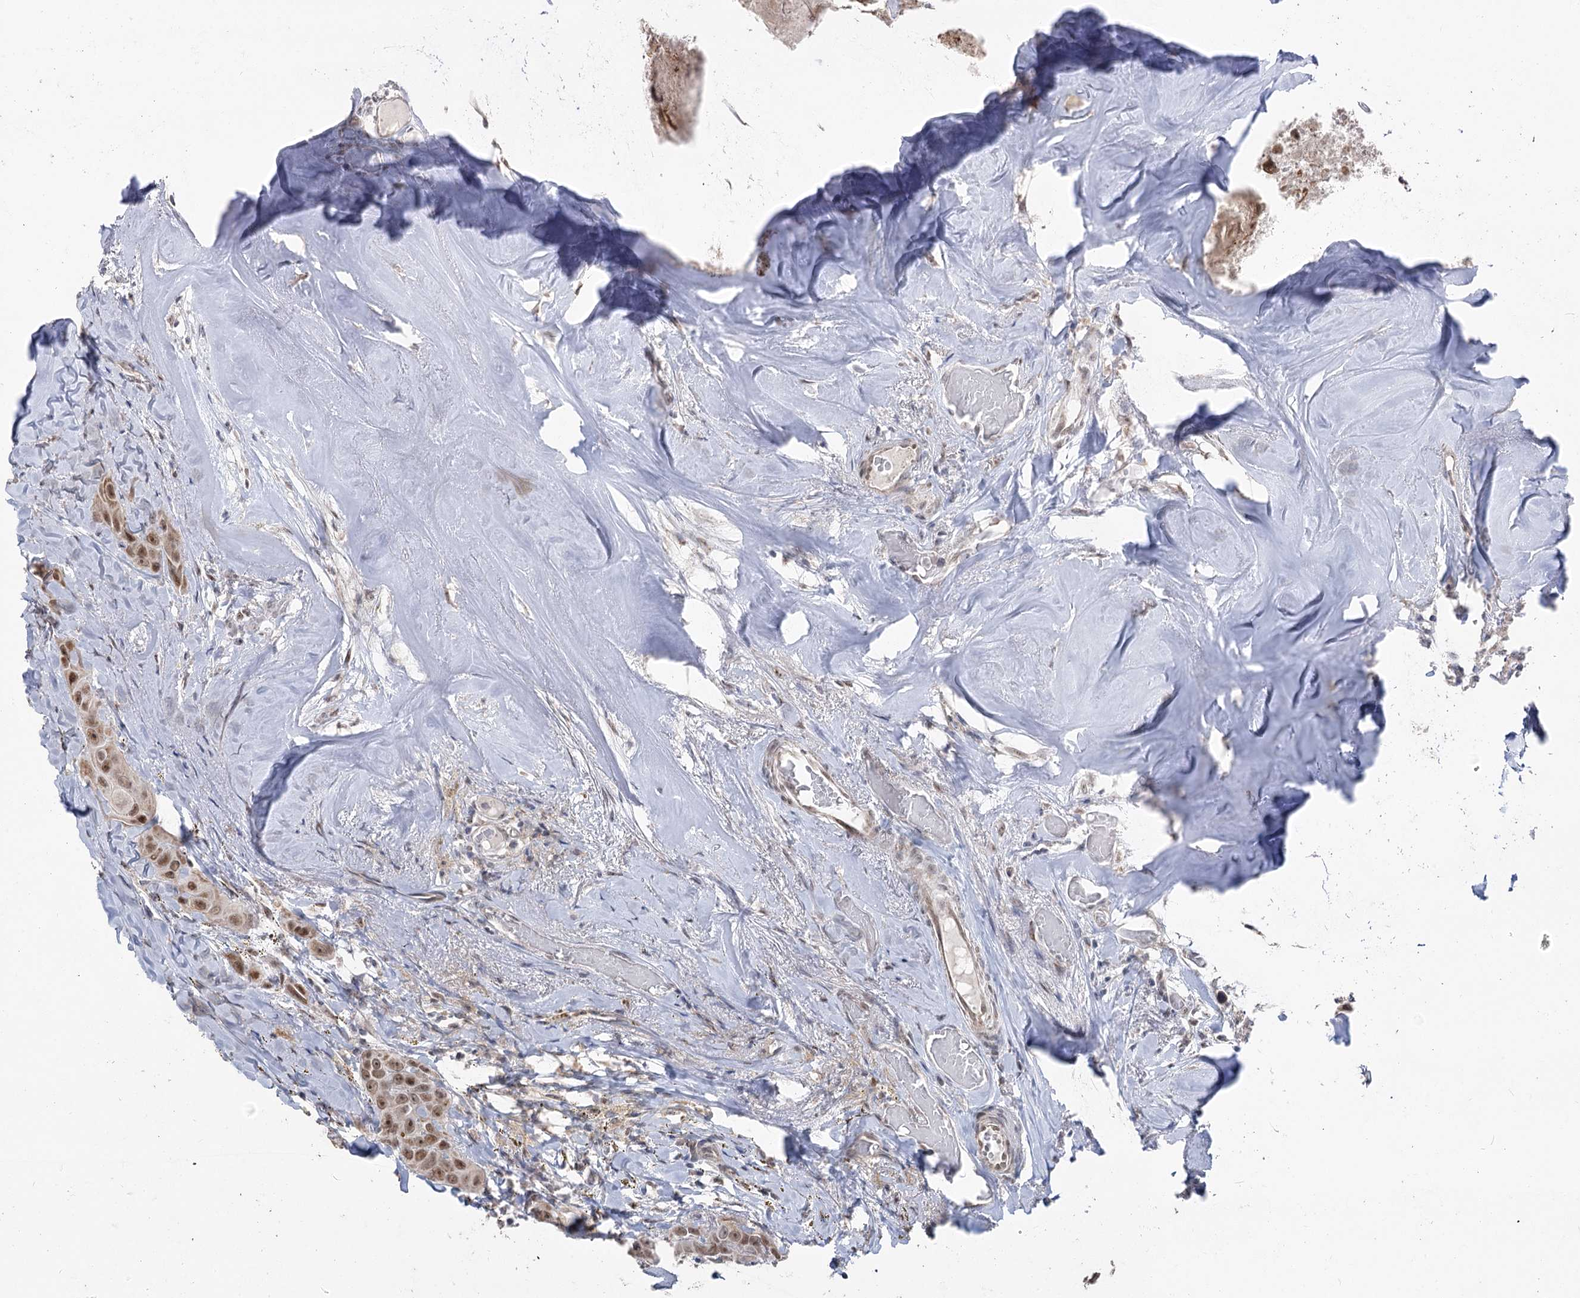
{"staining": {"intensity": "moderate", "quantity": "25%-75%", "location": "nuclear"}, "tissue": "head and neck cancer", "cell_type": "Tumor cells", "image_type": "cancer", "snomed": [{"axis": "morphology", "description": "Adenocarcinoma, NOS"}, {"axis": "morphology", "description": "Adenocarcinoma, metastatic, NOS"}, {"axis": "topography", "description": "Head-Neck"}], "caption": "Head and neck cancer tissue demonstrates moderate nuclear staining in approximately 25%-75% of tumor cells", "gene": "RUFY4", "patient": {"sex": "male", "age": 75}}